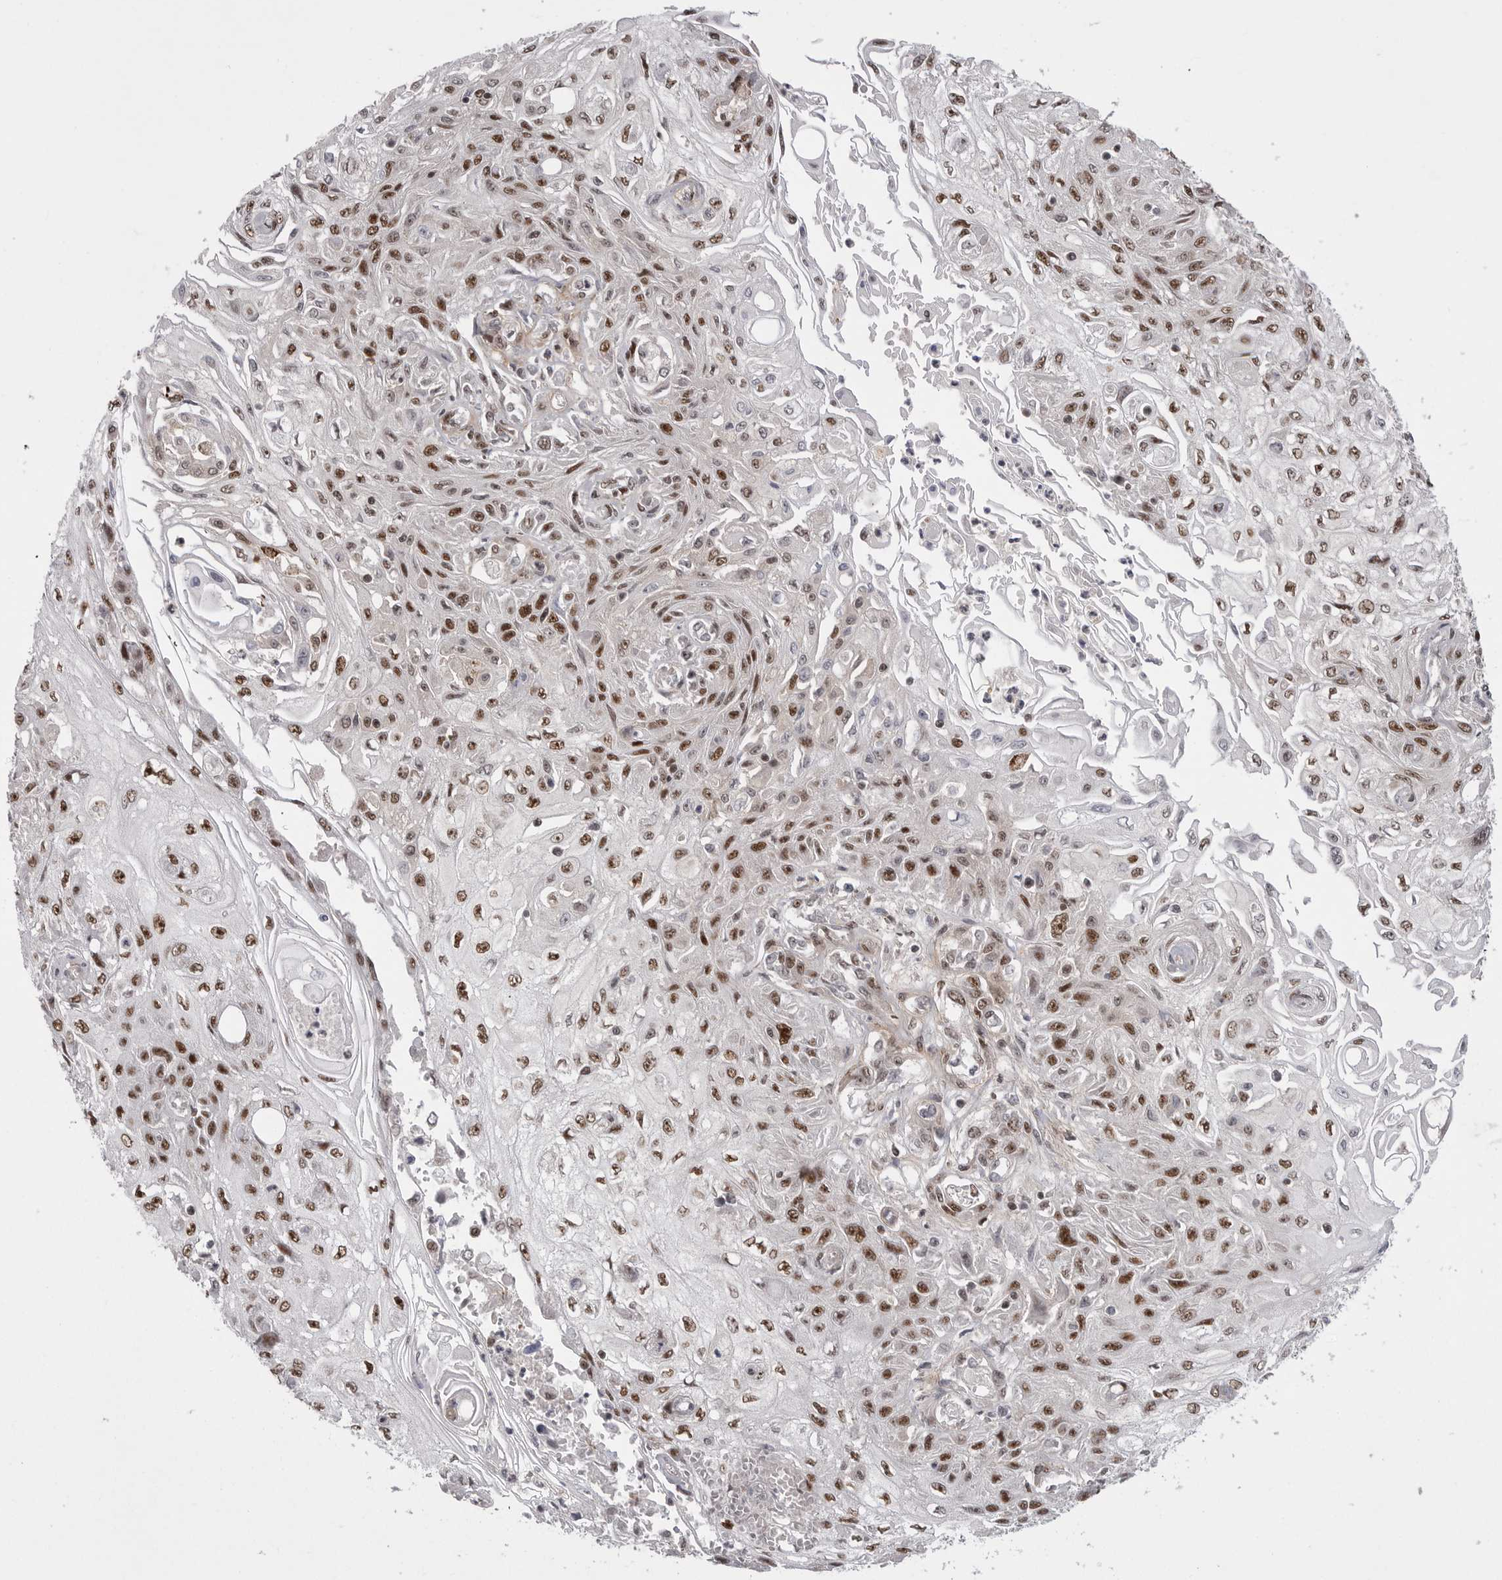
{"staining": {"intensity": "strong", "quantity": ">75%", "location": "nuclear"}, "tissue": "skin cancer", "cell_type": "Tumor cells", "image_type": "cancer", "snomed": [{"axis": "morphology", "description": "Squamous cell carcinoma, NOS"}, {"axis": "morphology", "description": "Squamous cell carcinoma, metastatic, NOS"}, {"axis": "topography", "description": "Skin"}, {"axis": "topography", "description": "Lymph node"}], "caption": "The immunohistochemical stain highlights strong nuclear positivity in tumor cells of metastatic squamous cell carcinoma (skin) tissue.", "gene": "PPP1R8", "patient": {"sex": "male", "age": 75}}